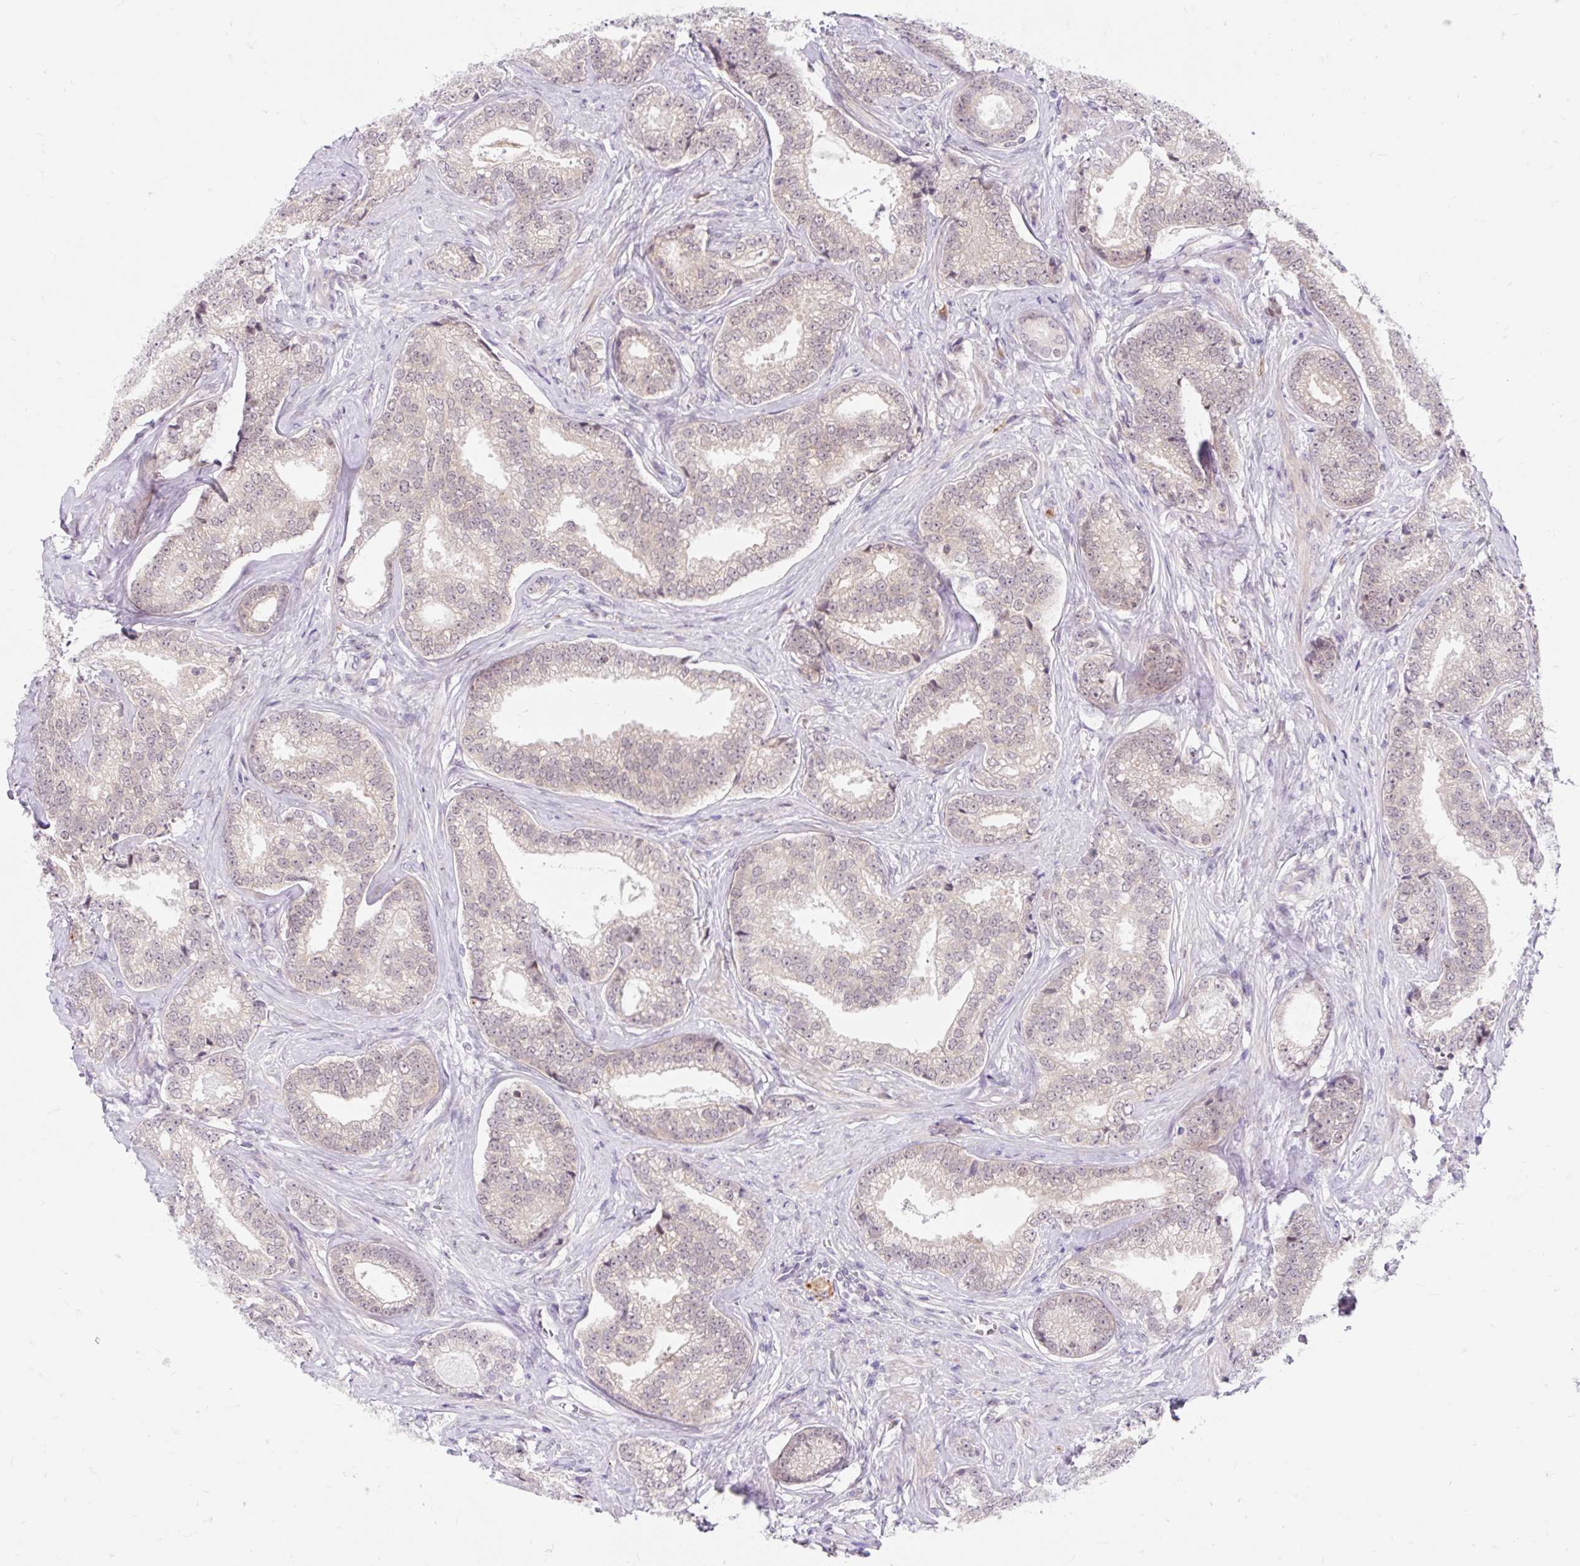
{"staining": {"intensity": "weak", "quantity": "25%-75%", "location": "nuclear"}, "tissue": "prostate cancer", "cell_type": "Tumor cells", "image_type": "cancer", "snomed": [{"axis": "morphology", "description": "Adenocarcinoma, Low grade"}, {"axis": "topography", "description": "Prostate"}], "caption": "Immunohistochemistry photomicrograph of prostate cancer (low-grade adenocarcinoma) stained for a protein (brown), which shows low levels of weak nuclear positivity in about 25%-75% of tumor cells.", "gene": "SRSF10", "patient": {"sex": "male", "age": 63}}